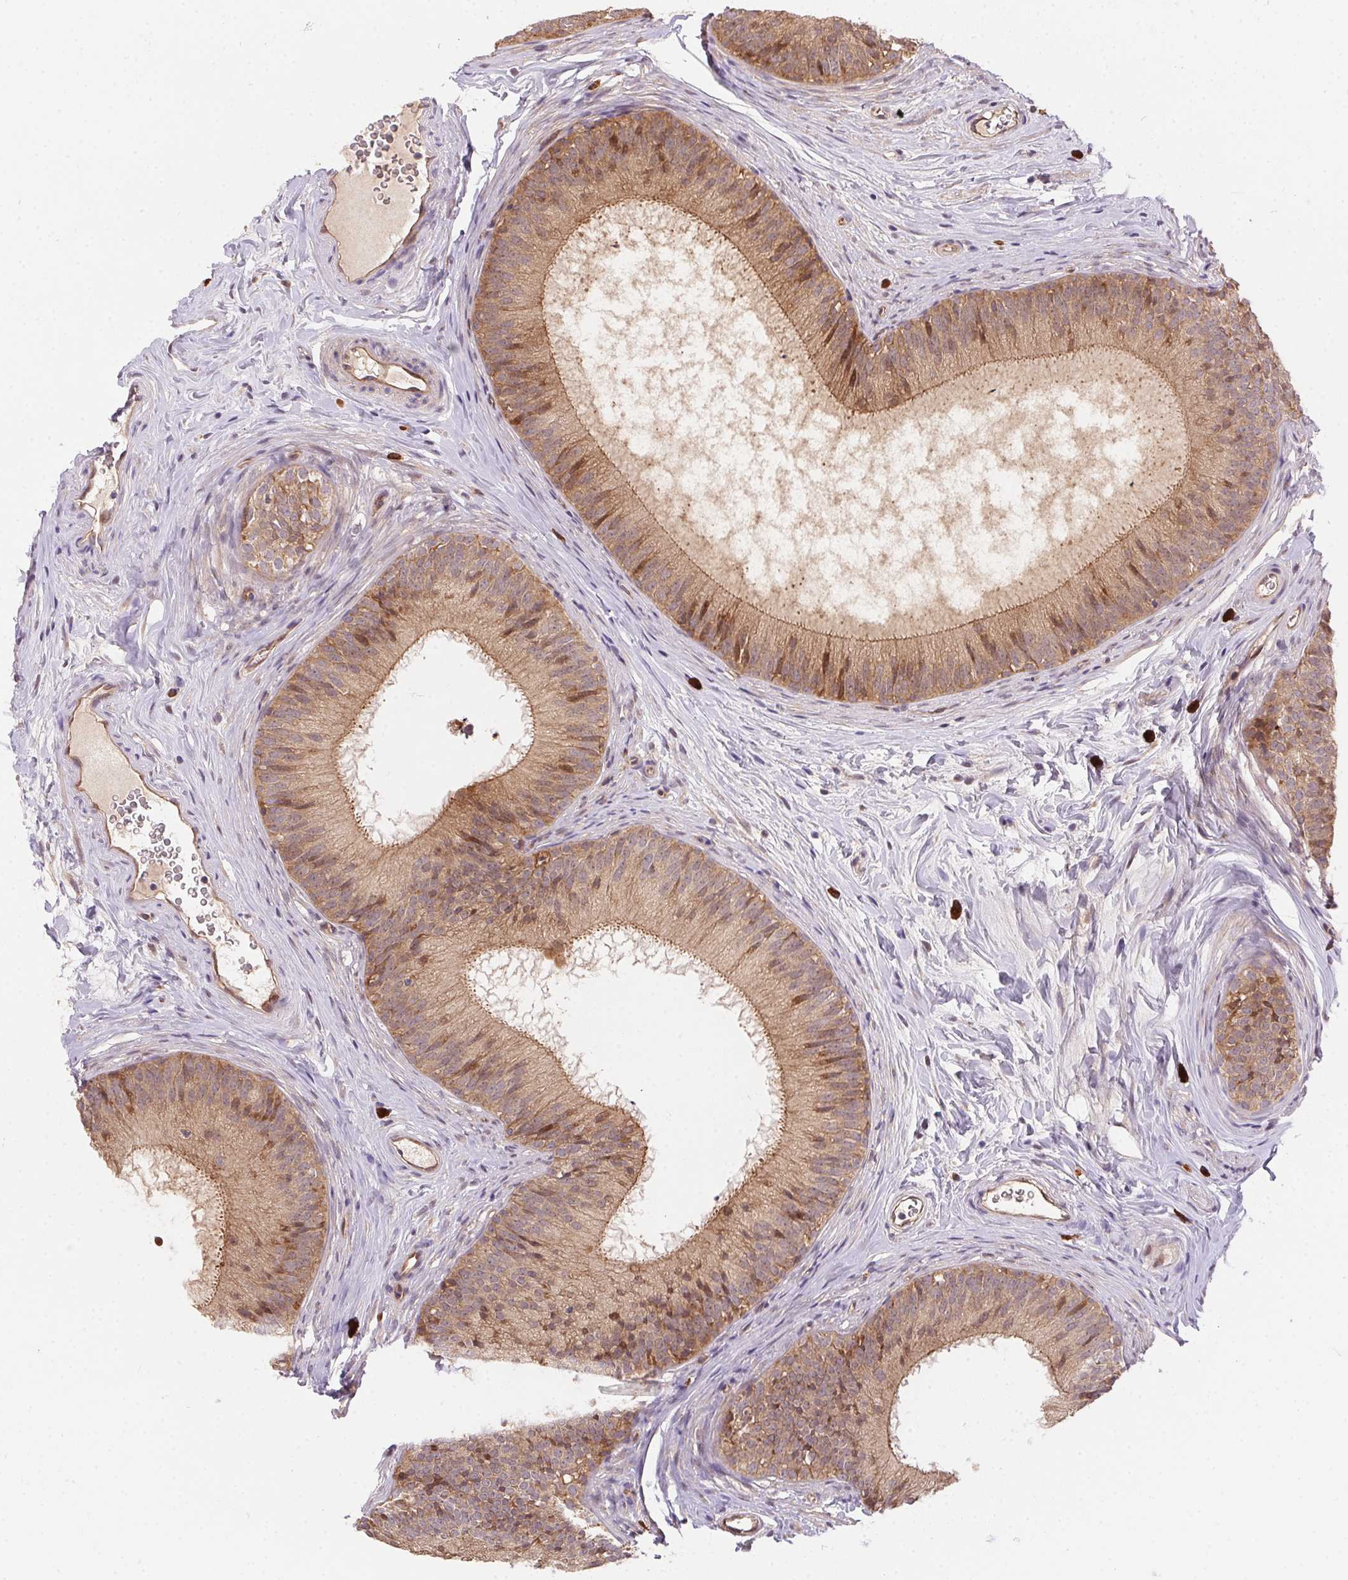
{"staining": {"intensity": "moderate", "quantity": "25%-75%", "location": "cytoplasmic/membranous"}, "tissue": "epididymis", "cell_type": "Glandular cells", "image_type": "normal", "snomed": [{"axis": "morphology", "description": "Normal tissue, NOS"}, {"axis": "topography", "description": "Epididymis"}], "caption": "The micrograph shows staining of normal epididymis, revealing moderate cytoplasmic/membranous protein expression (brown color) within glandular cells.", "gene": "NUDT16", "patient": {"sex": "male", "age": 24}}